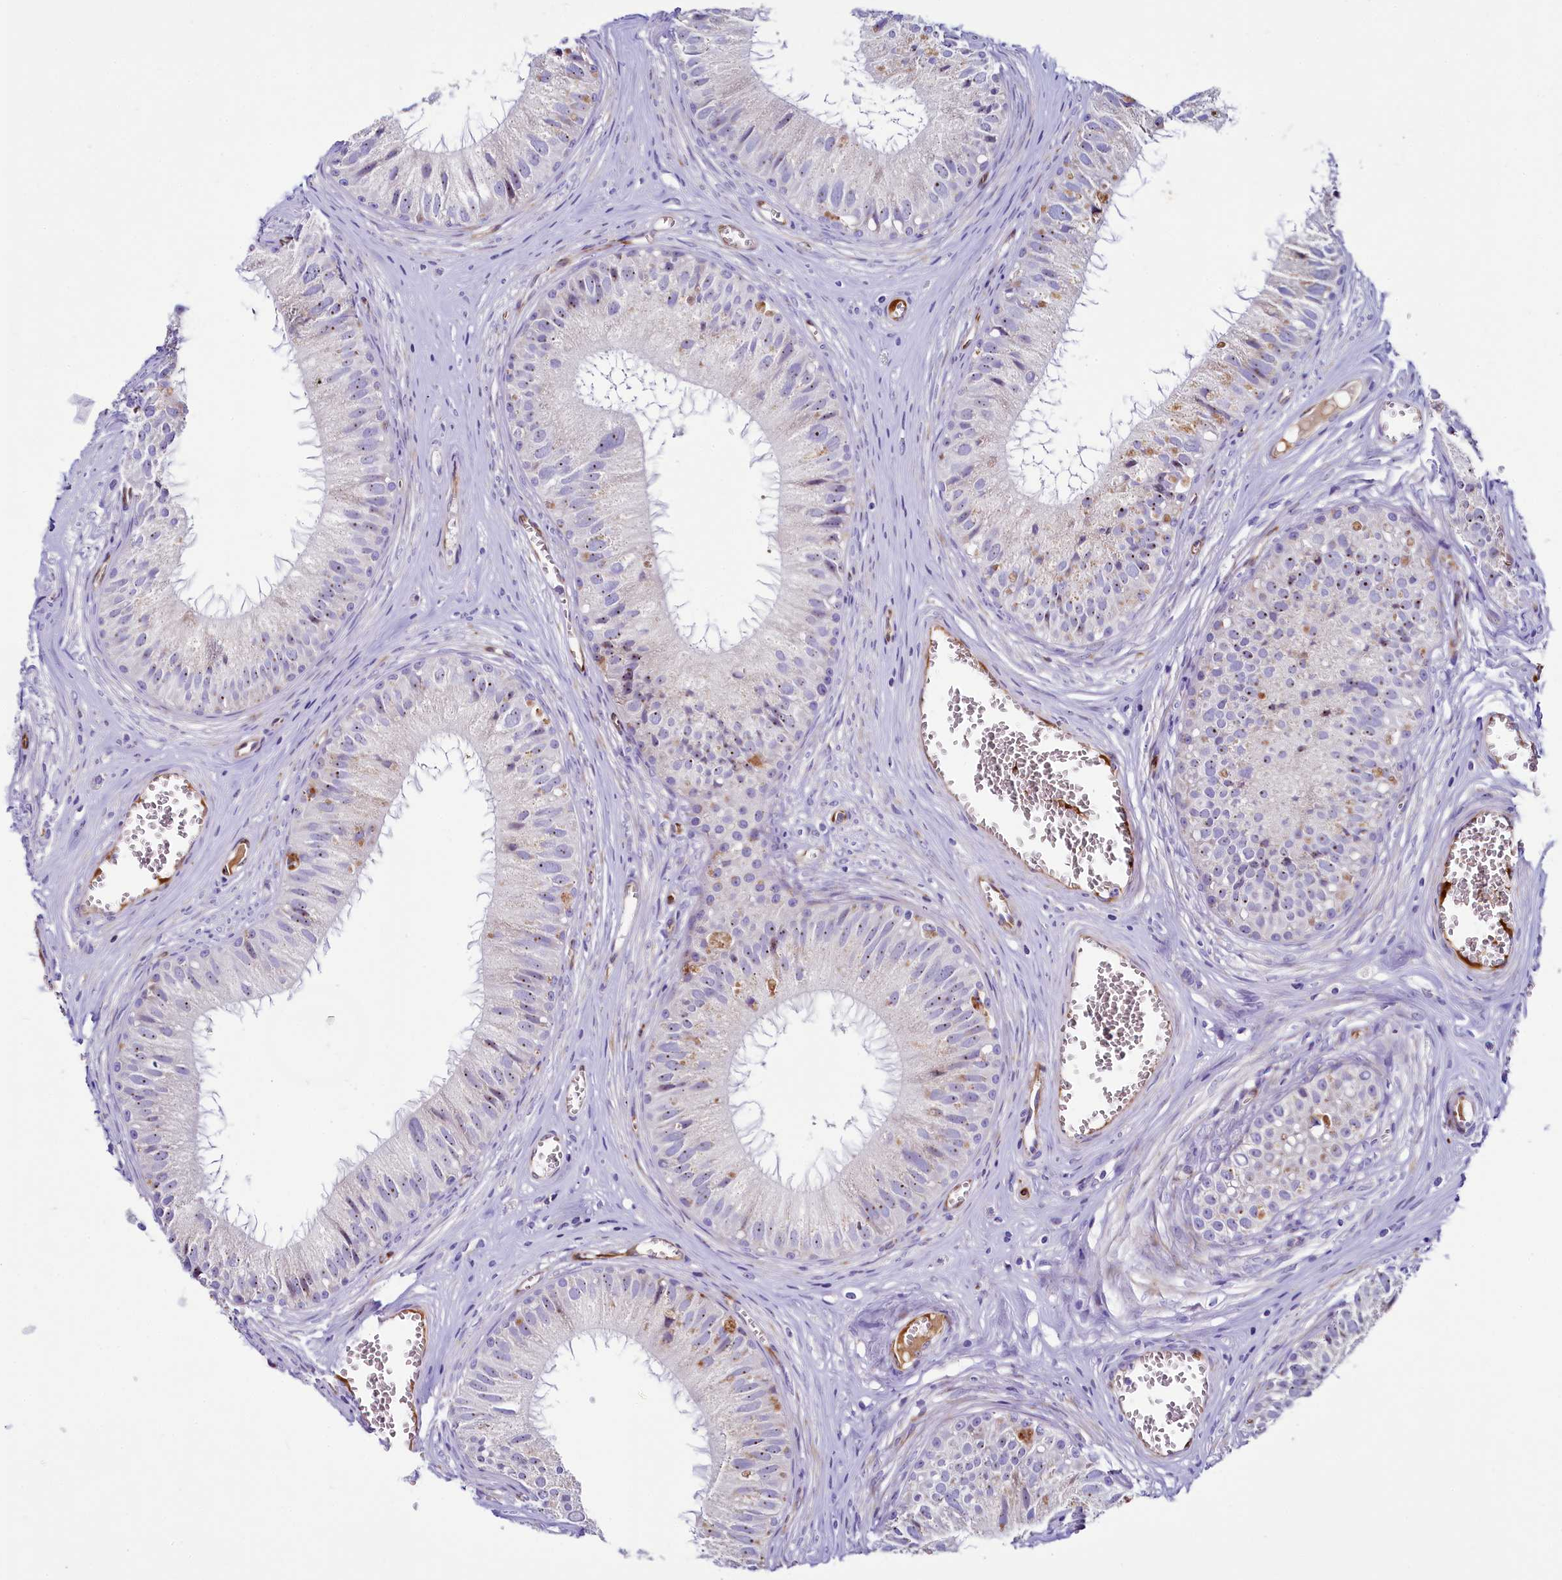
{"staining": {"intensity": "negative", "quantity": "none", "location": "none"}, "tissue": "epididymis", "cell_type": "Glandular cells", "image_type": "normal", "snomed": [{"axis": "morphology", "description": "Normal tissue, NOS"}, {"axis": "topography", "description": "Epididymis"}], "caption": "The histopathology image exhibits no significant expression in glandular cells of epididymis. Nuclei are stained in blue.", "gene": "SH3TC2", "patient": {"sex": "male", "age": 36}}